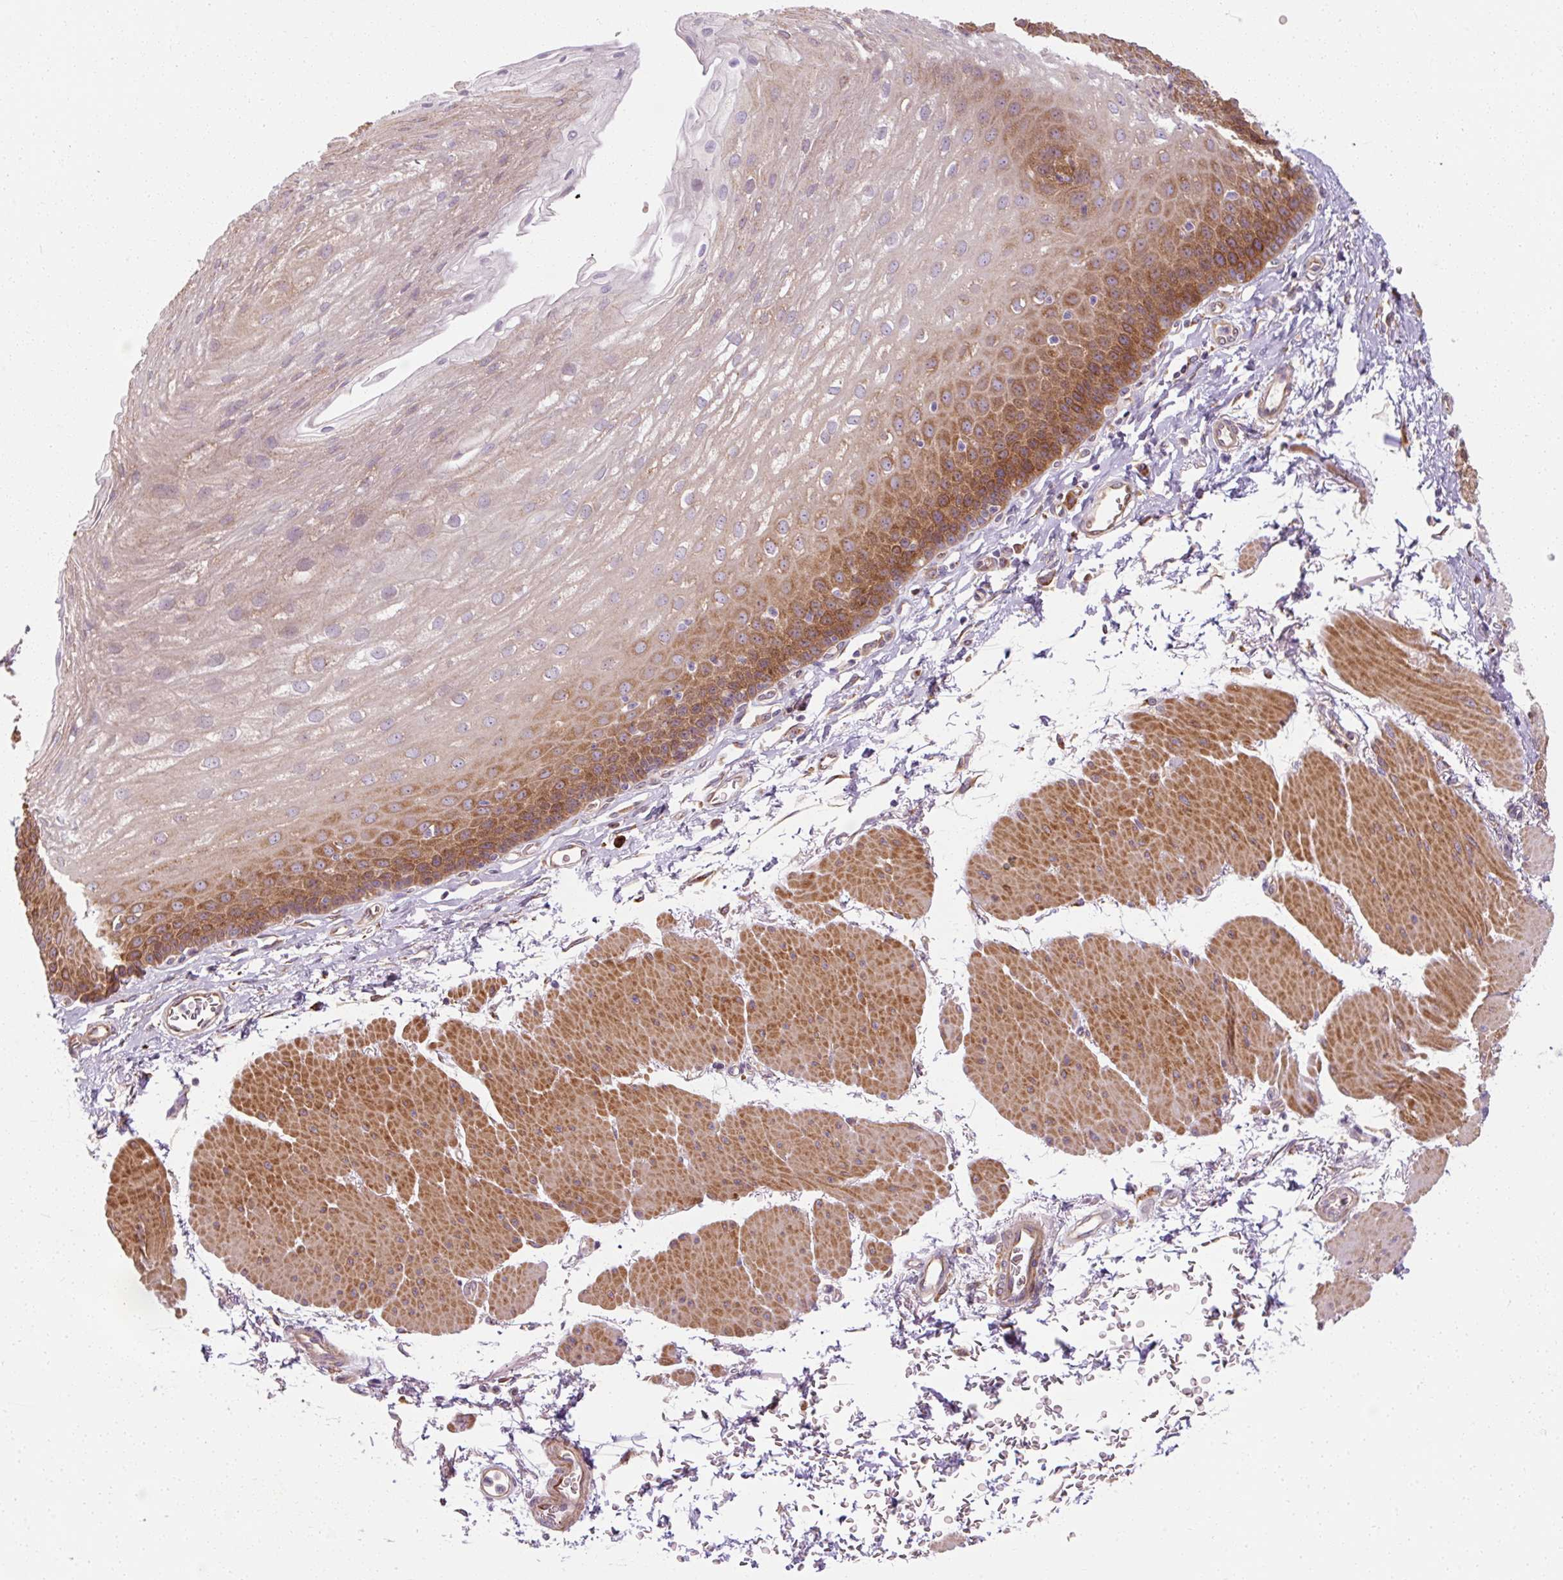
{"staining": {"intensity": "moderate", "quantity": ">75%", "location": "cytoplasmic/membranous"}, "tissue": "esophagus", "cell_type": "Squamous epithelial cells", "image_type": "normal", "snomed": [{"axis": "morphology", "description": "Normal tissue, NOS"}, {"axis": "topography", "description": "Esophagus"}], "caption": "Protein analysis of benign esophagus exhibits moderate cytoplasmic/membranous expression in about >75% of squamous epithelial cells. The staining is performed using DAB (3,3'-diaminobenzidine) brown chromogen to label protein expression. The nuclei are counter-stained blue using hematoxylin.", "gene": "TBC1D4", "patient": {"sex": "female", "age": 81}}